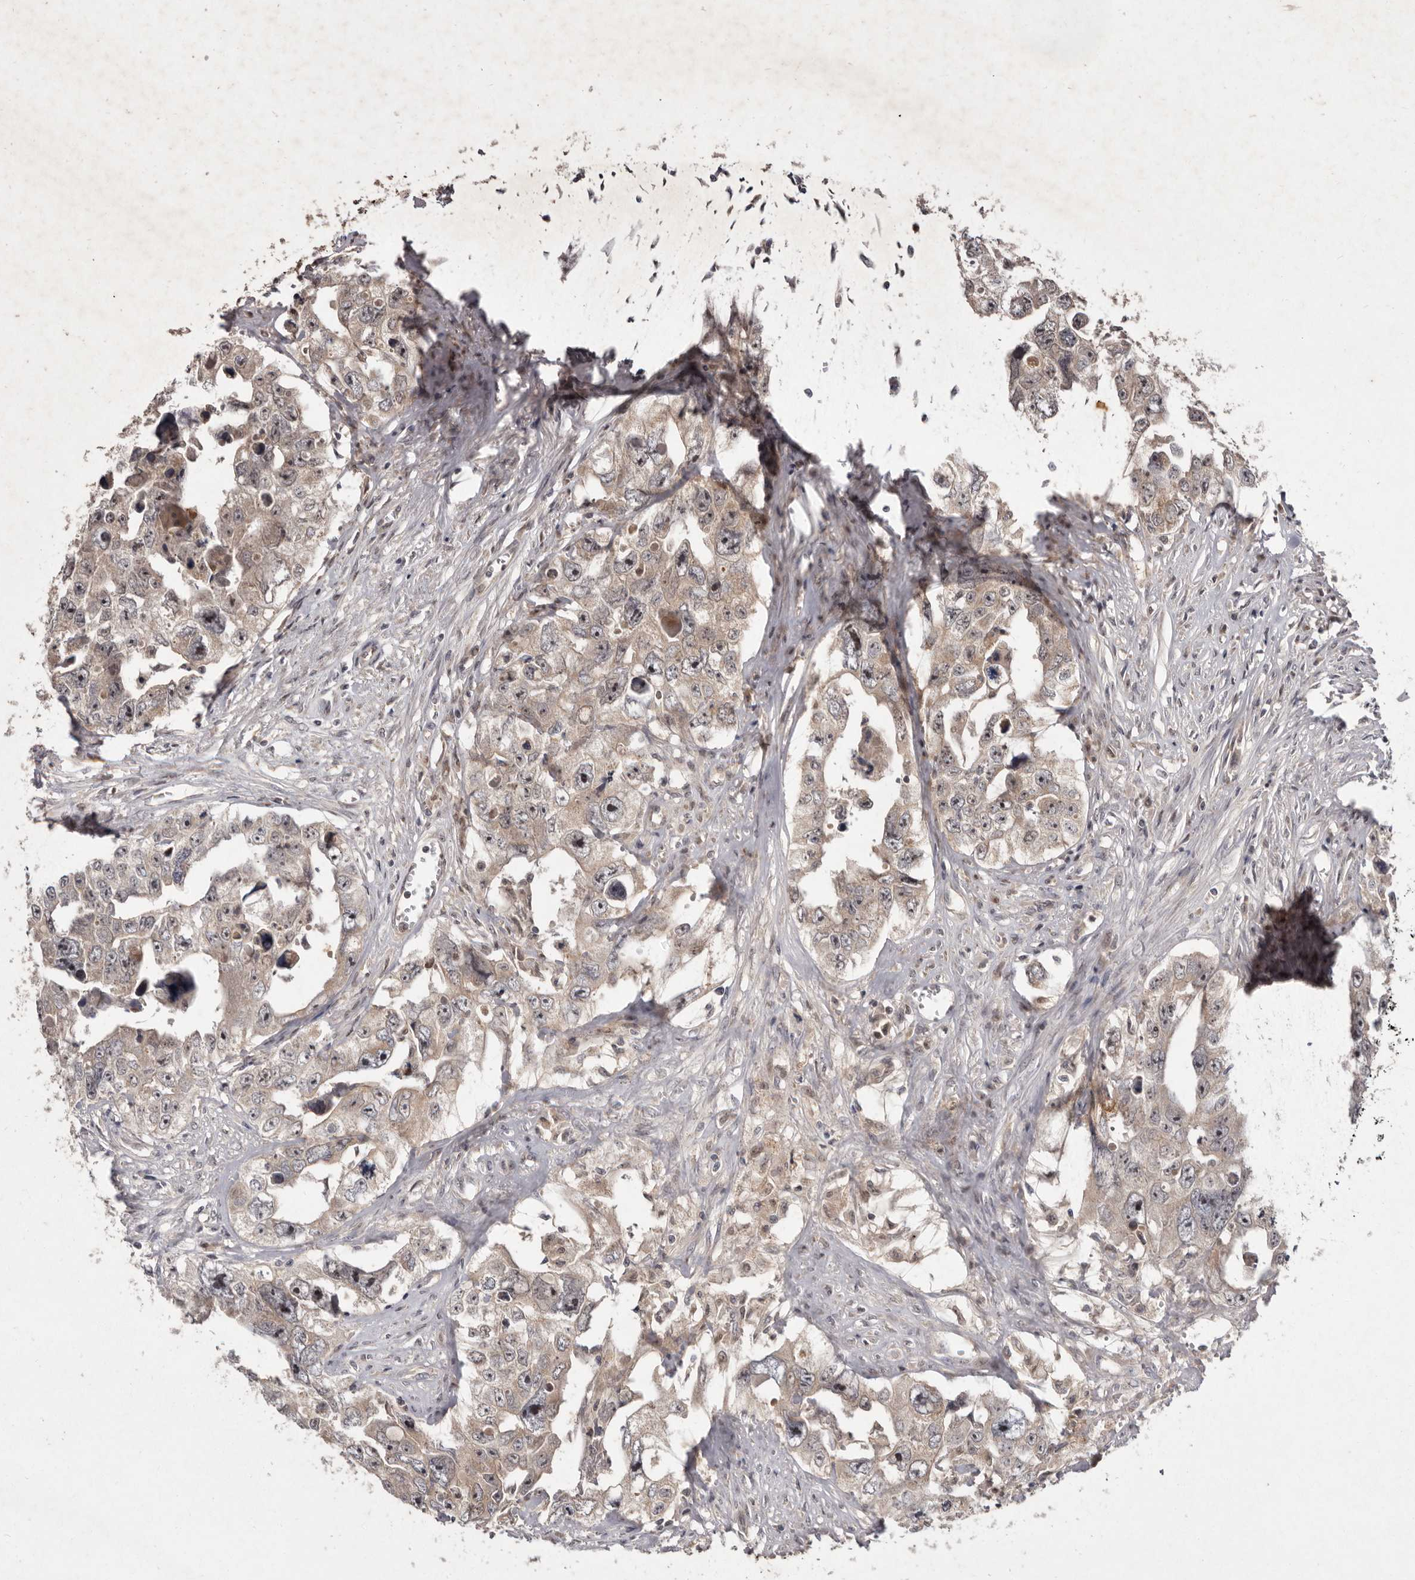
{"staining": {"intensity": "weak", "quantity": "25%-75%", "location": "cytoplasmic/membranous"}, "tissue": "testis cancer", "cell_type": "Tumor cells", "image_type": "cancer", "snomed": [{"axis": "morphology", "description": "Seminoma, NOS"}, {"axis": "morphology", "description": "Carcinoma, Embryonal, NOS"}, {"axis": "topography", "description": "Testis"}], "caption": "Protein staining by immunohistochemistry (IHC) reveals weak cytoplasmic/membranous staining in approximately 25%-75% of tumor cells in testis cancer.", "gene": "FLAD1", "patient": {"sex": "male", "age": 43}}